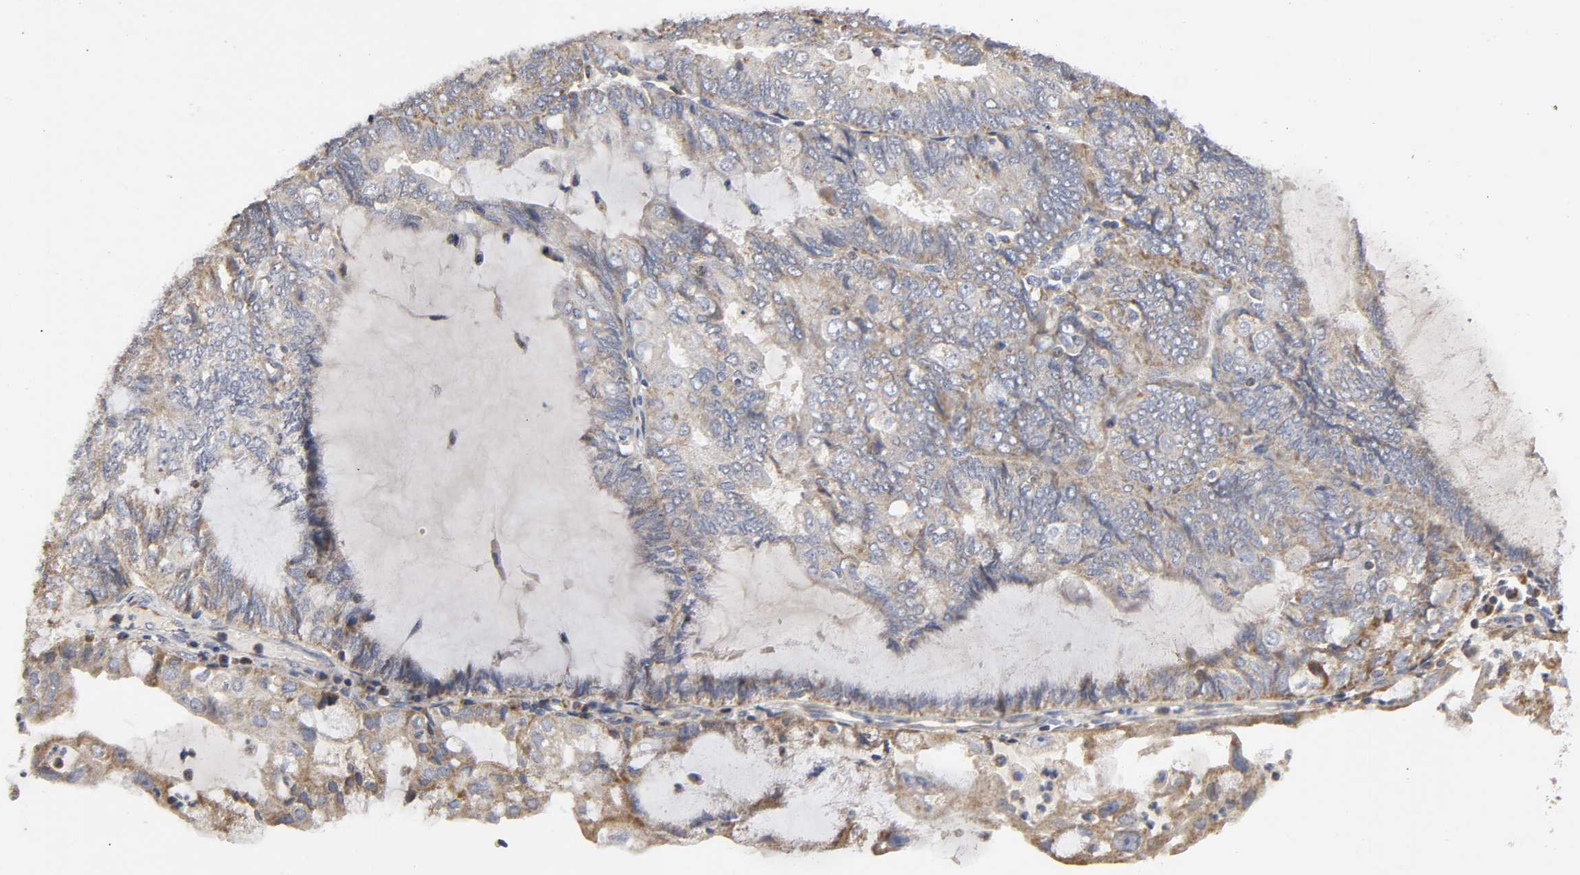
{"staining": {"intensity": "weak", "quantity": ">75%", "location": "cytoplasmic/membranous"}, "tissue": "endometrial cancer", "cell_type": "Tumor cells", "image_type": "cancer", "snomed": [{"axis": "morphology", "description": "Adenocarcinoma, NOS"}, {"axis": "topography", "description": "Endometrium"}], "caption": "Endometrial cancer stained with a protein marker demonstrates weak staining in tumor cells.", "gene": "SYT16", "patient": {"sex": "female", "age": 81}}